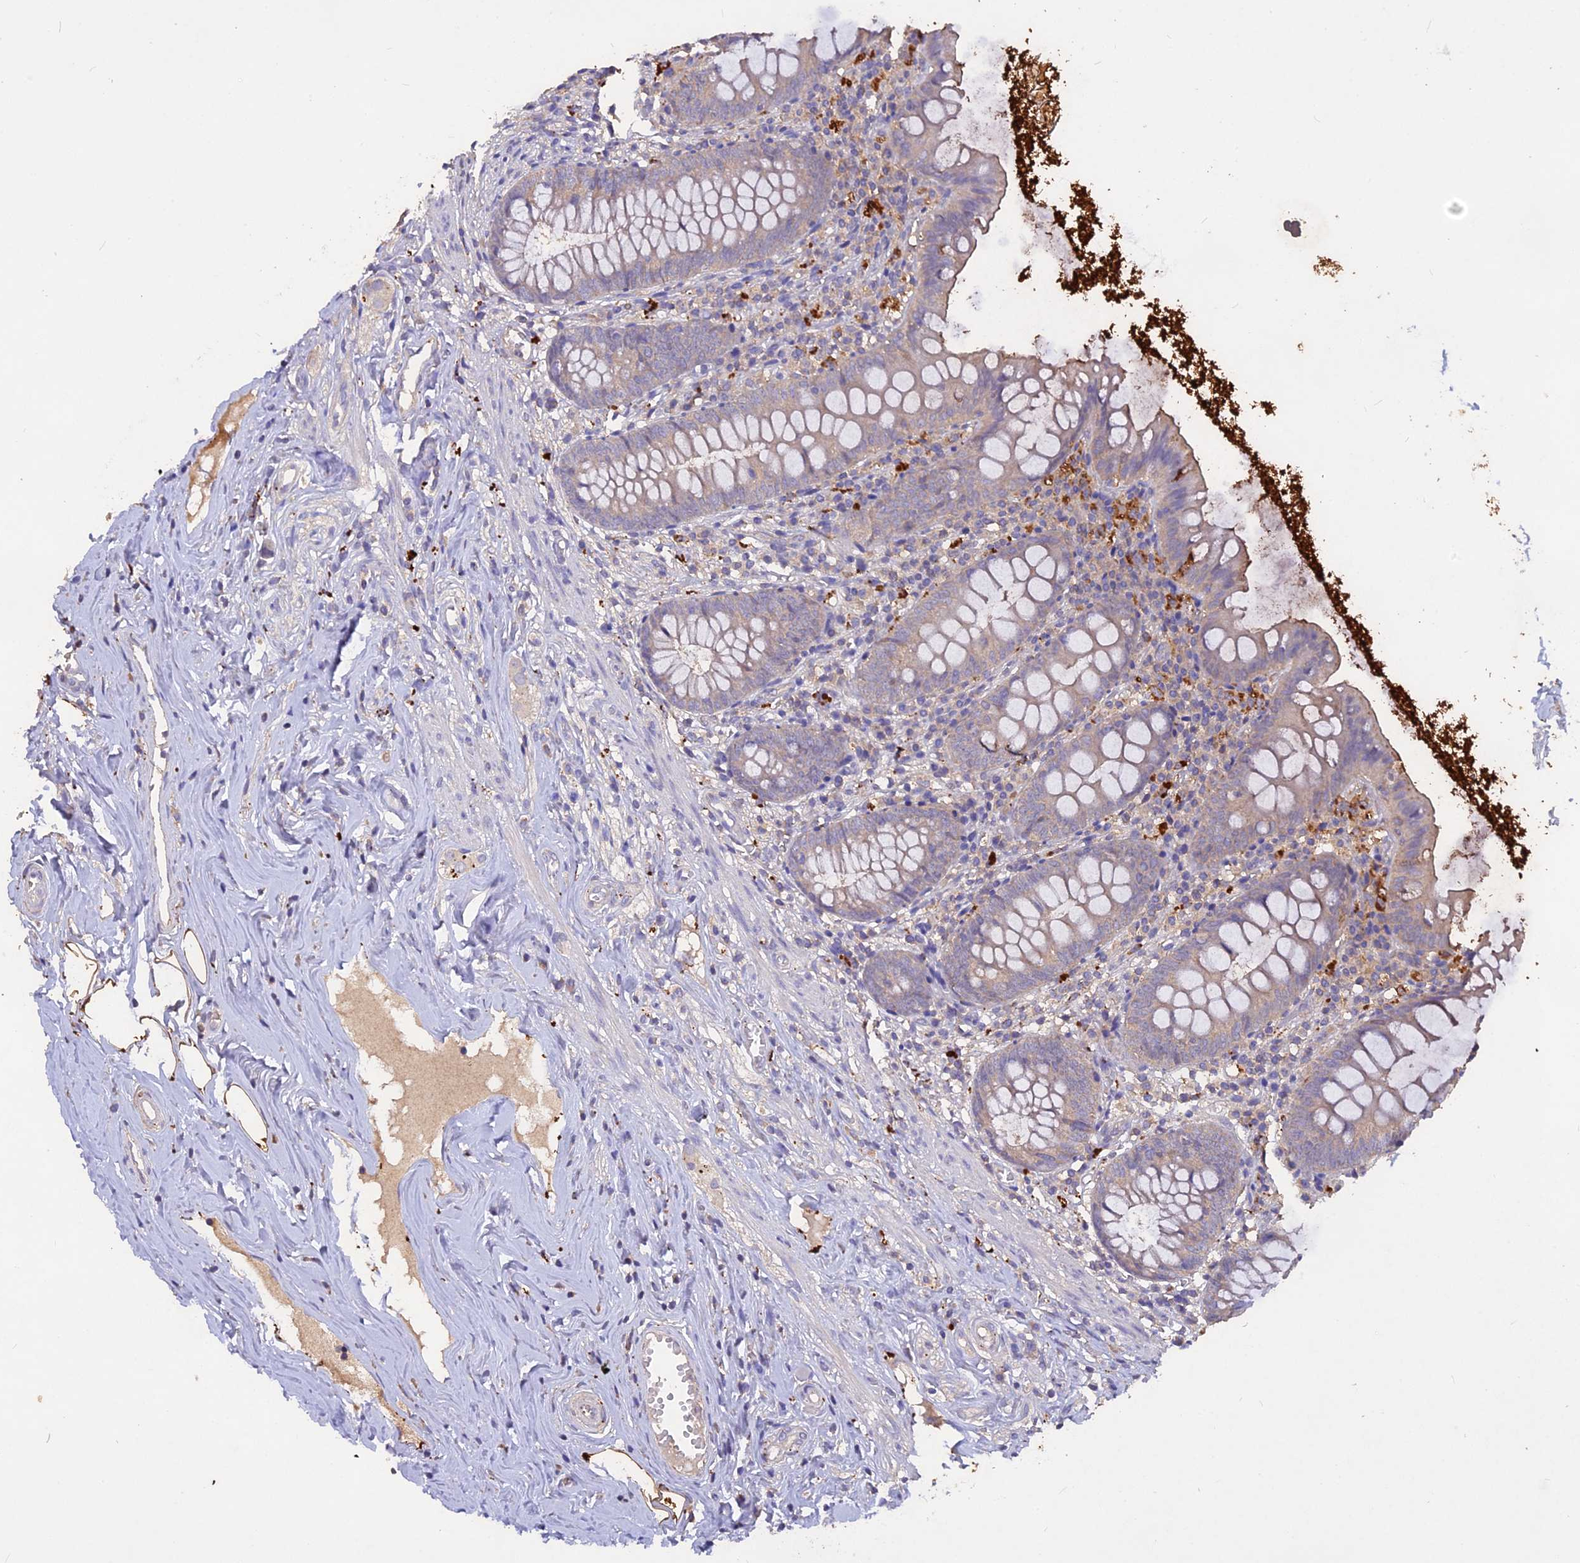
{"staining": {"intensity": "negative", "quantity": "none", "location": "none"}, "tissue": "appendix", "cell_type": "Glandular cells", "image_type": "normal", "snomed": [{"axis": "morphology", "description": "Normal tissue, NOS"}, {"axis": "topography", "description": "Appendix"}], "caption": "This is an immunohistochemistry micrograph of benign appendix. There is no positivity in glandular cells.", "gene": "SLC26A4", "patient": {"sex": "female", "age": 51}}